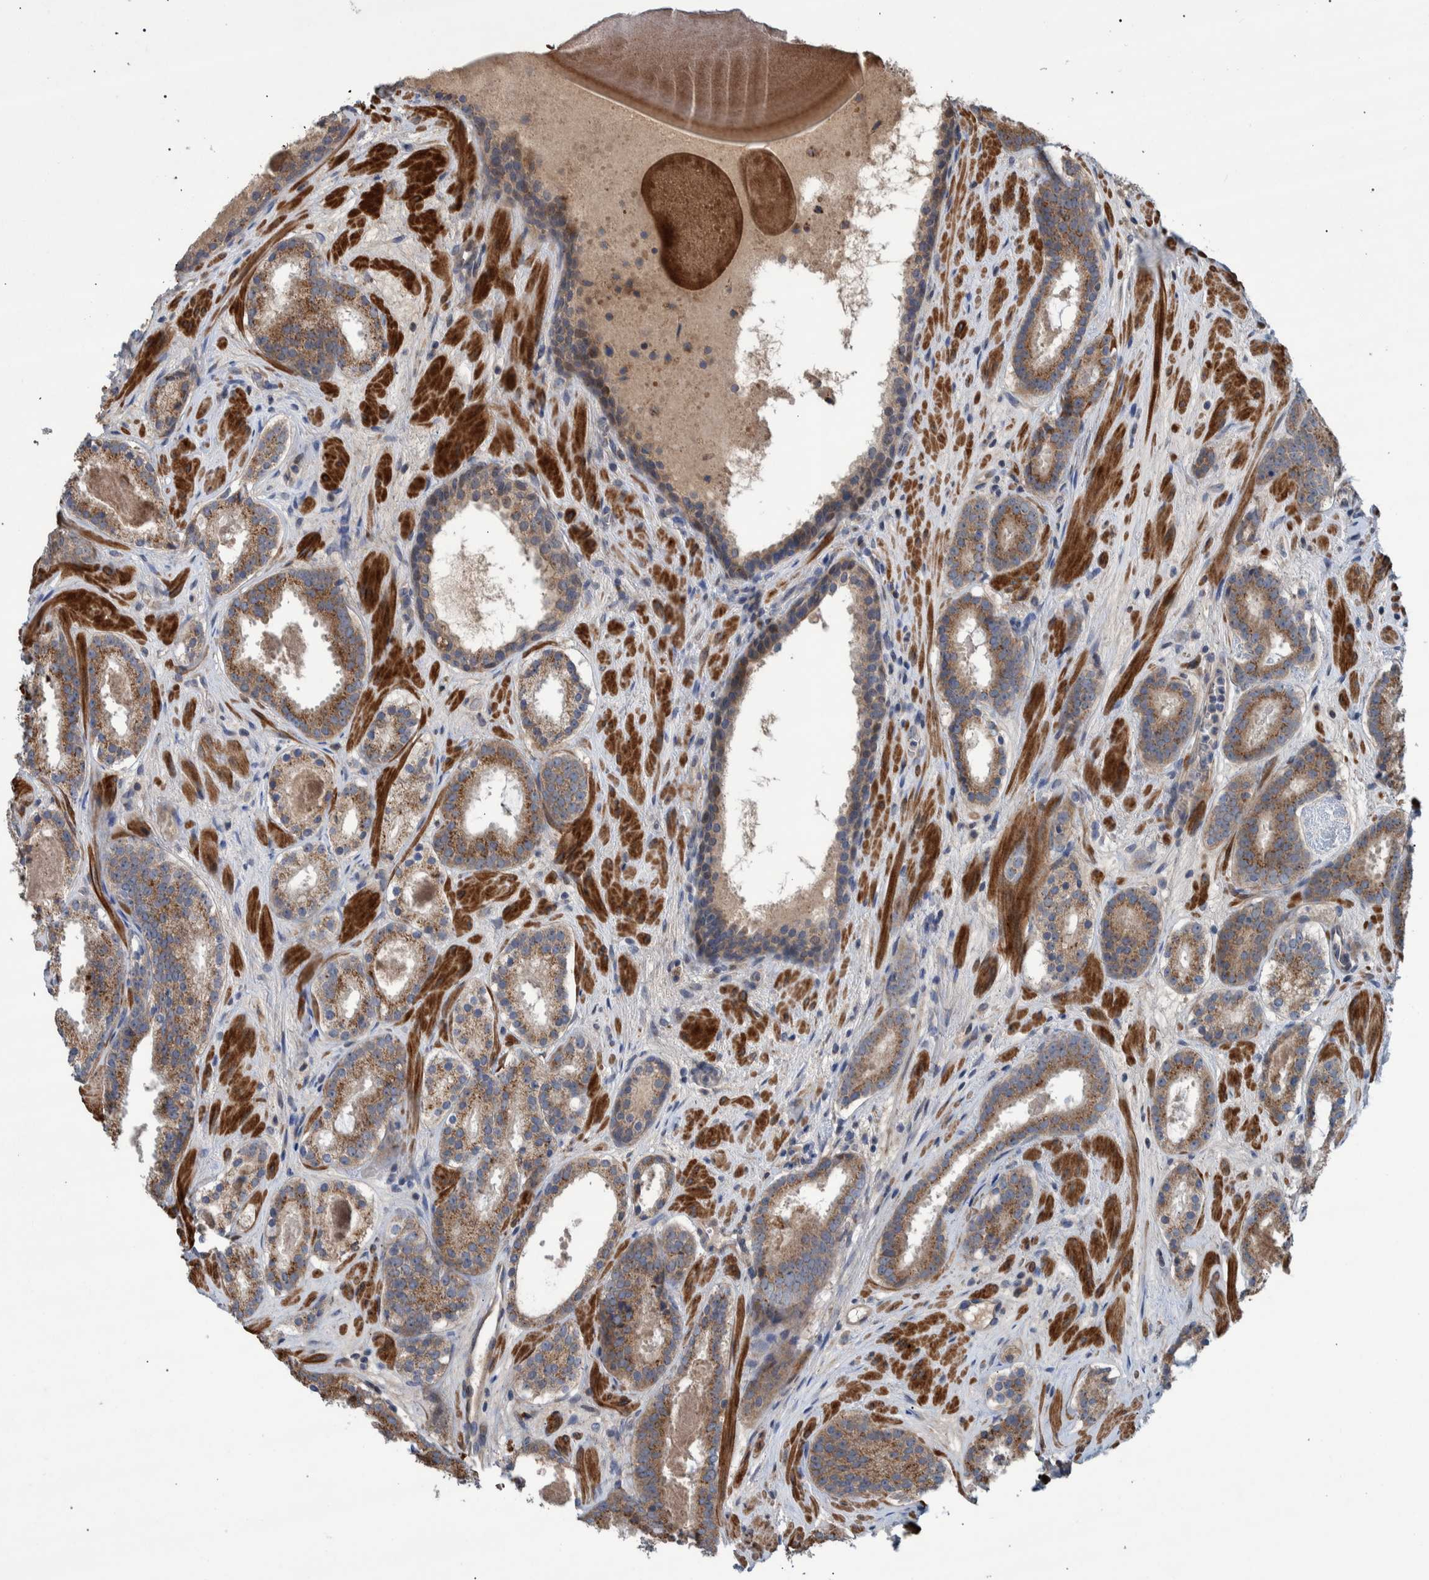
{"staining": {"intensity": "moderate", "quantity": ">75%", "location": "cytoplasmic/membranous"}, "tissue": "prostate cancer", "cell_type": "Tumor cells", "image_type": "cancer", "snomed": [{"axis": "morphology", "description": "Adenocarcinoma, Low grade"}, {"axis": "topography", "description": "Prostate"}], "caption": "The histopathology image demonstrates immunohistochemical staining of prostate cancer (adenocarcinoma (low-grade)). There is moderate cytoplasmic/membranous positivity is appreciated in about >75% of tumor cells.", "gene": "B3GNTL1", "patient": {"sex": "male", "age": 69}}